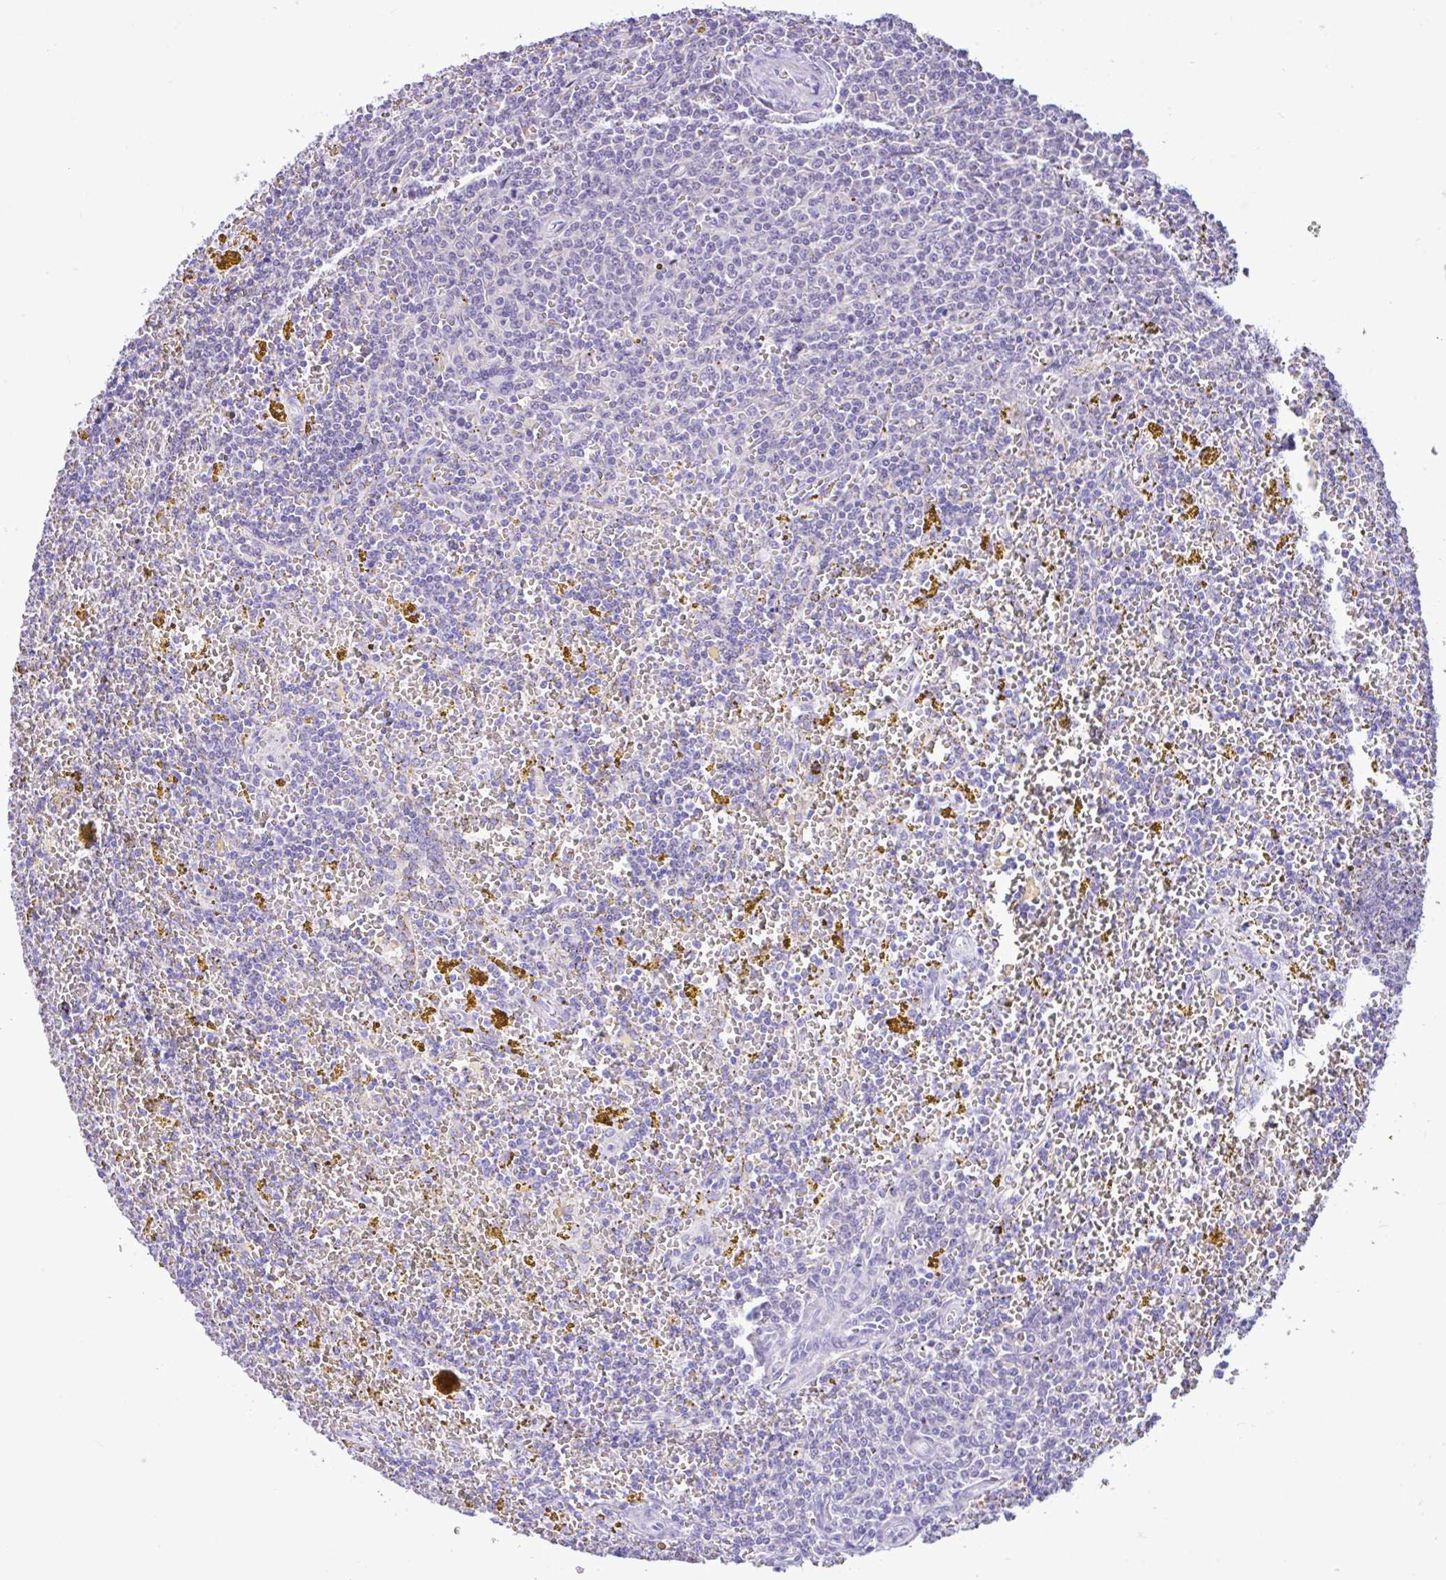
{"staining": {"intensity": "negative", "quantity": "none", "location": "none"}, "tissue": "lymphoma", "cell_type": "Tumor cells", "image_type": "cancer", "snomed": [{"axis": "morphology", "description": "Malignant lymphoma, non-Hodgkin's type, Low grade"}, {"axis": "topography", "description": "Spleen"}, {"axis": "topography", "description": "Lymph node"}], "caption": "High magnification brightfield microscopy of low-grade malignant lymphoma, non-Hodgkin's type stained with DAB (brown) and counterstained with hematoxylin (blue): tumor cells show no significant positivity.", "gene": "ANO4", "patient": {"sex": "female", "age": 66}}